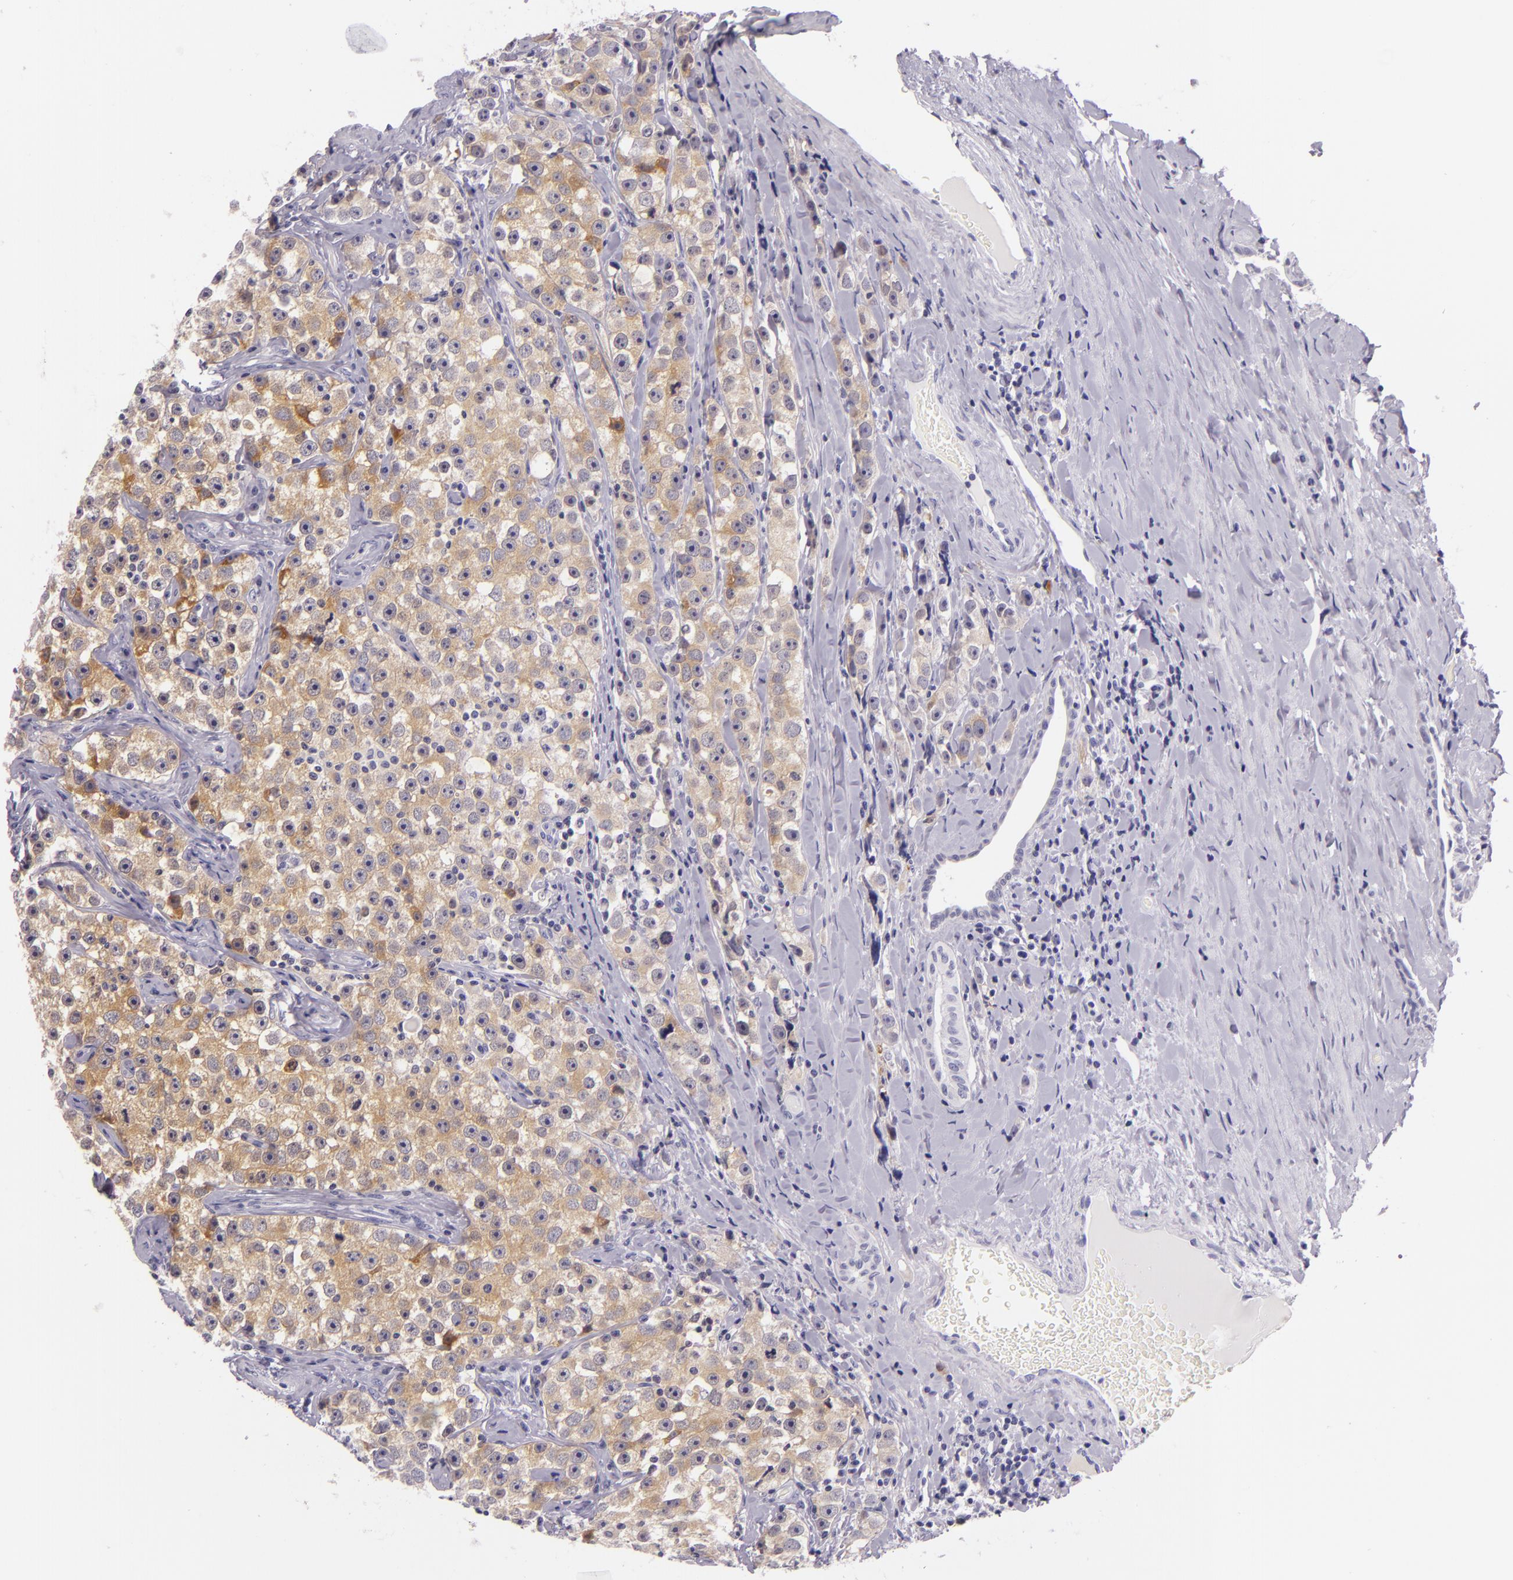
{"staining": {"intensity": "moderate", "quantity": ">75%", "location": "cytoplasmic/membranous"}, "tissue": "testis cancer", "cell_type": "Tumor cells", "image_type": "cancer", "snomed": [{"axis": "morphology", "description": "Seminoma, NOS"}, {"axis": "topography", "description": "Testis"}], "caption": "High-power microscopy captured an IHC image of testis seminoma, revealing moderate cytoplasmic/membranous positivity in approximately >75% of tumor cells. The staining was performed using DAB (3,3'-diaminobenzidine), with brown indicating positive protein expression. Nuclei are stained blue with hematoxylin.", "gene": "HSP90AA1", "patient": {"sex": "male", "age": 32}}